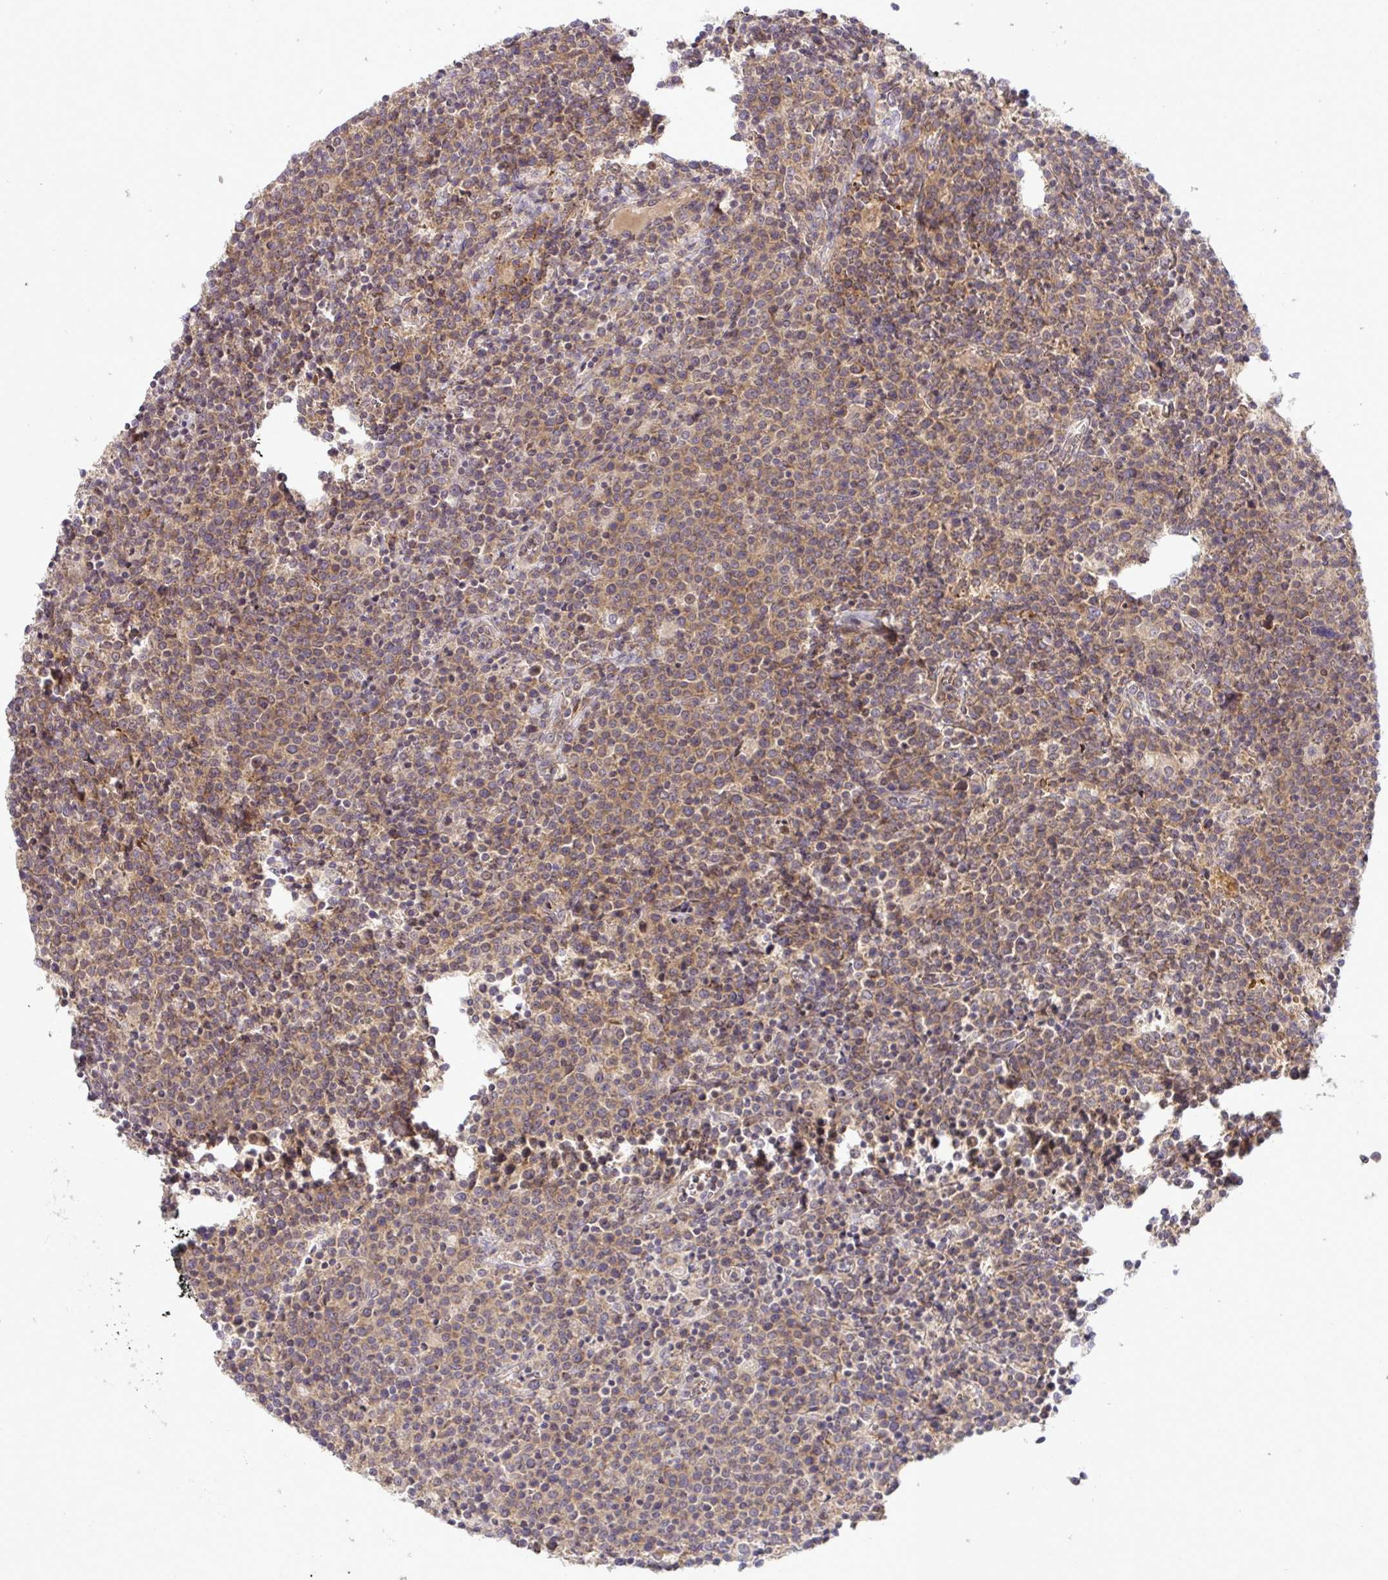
{"staining": {"intensity": "moderate", "quantity": ">75%", "location": "cytoplasmic/membranous"}, "tissue": "lymphoma", "cell_type": "Tumor cells", "image_type": "cancer", "snomed": [{"axis": "morphology", "description": "Malignant lymphoma, non-Hodgkin's type, High grade"}, {"axis": "topography", "description": "Lymph node"}], "caption": "IHC (DAB (3,3'-diaminobenzidine)) staining of lymphoma exhibits moderate cytoplasmic/membranous protein staining in approximately >75% of tumor cells.", "gene": "SLC9A6", "patient": {"sex": "male", "age": 61}}